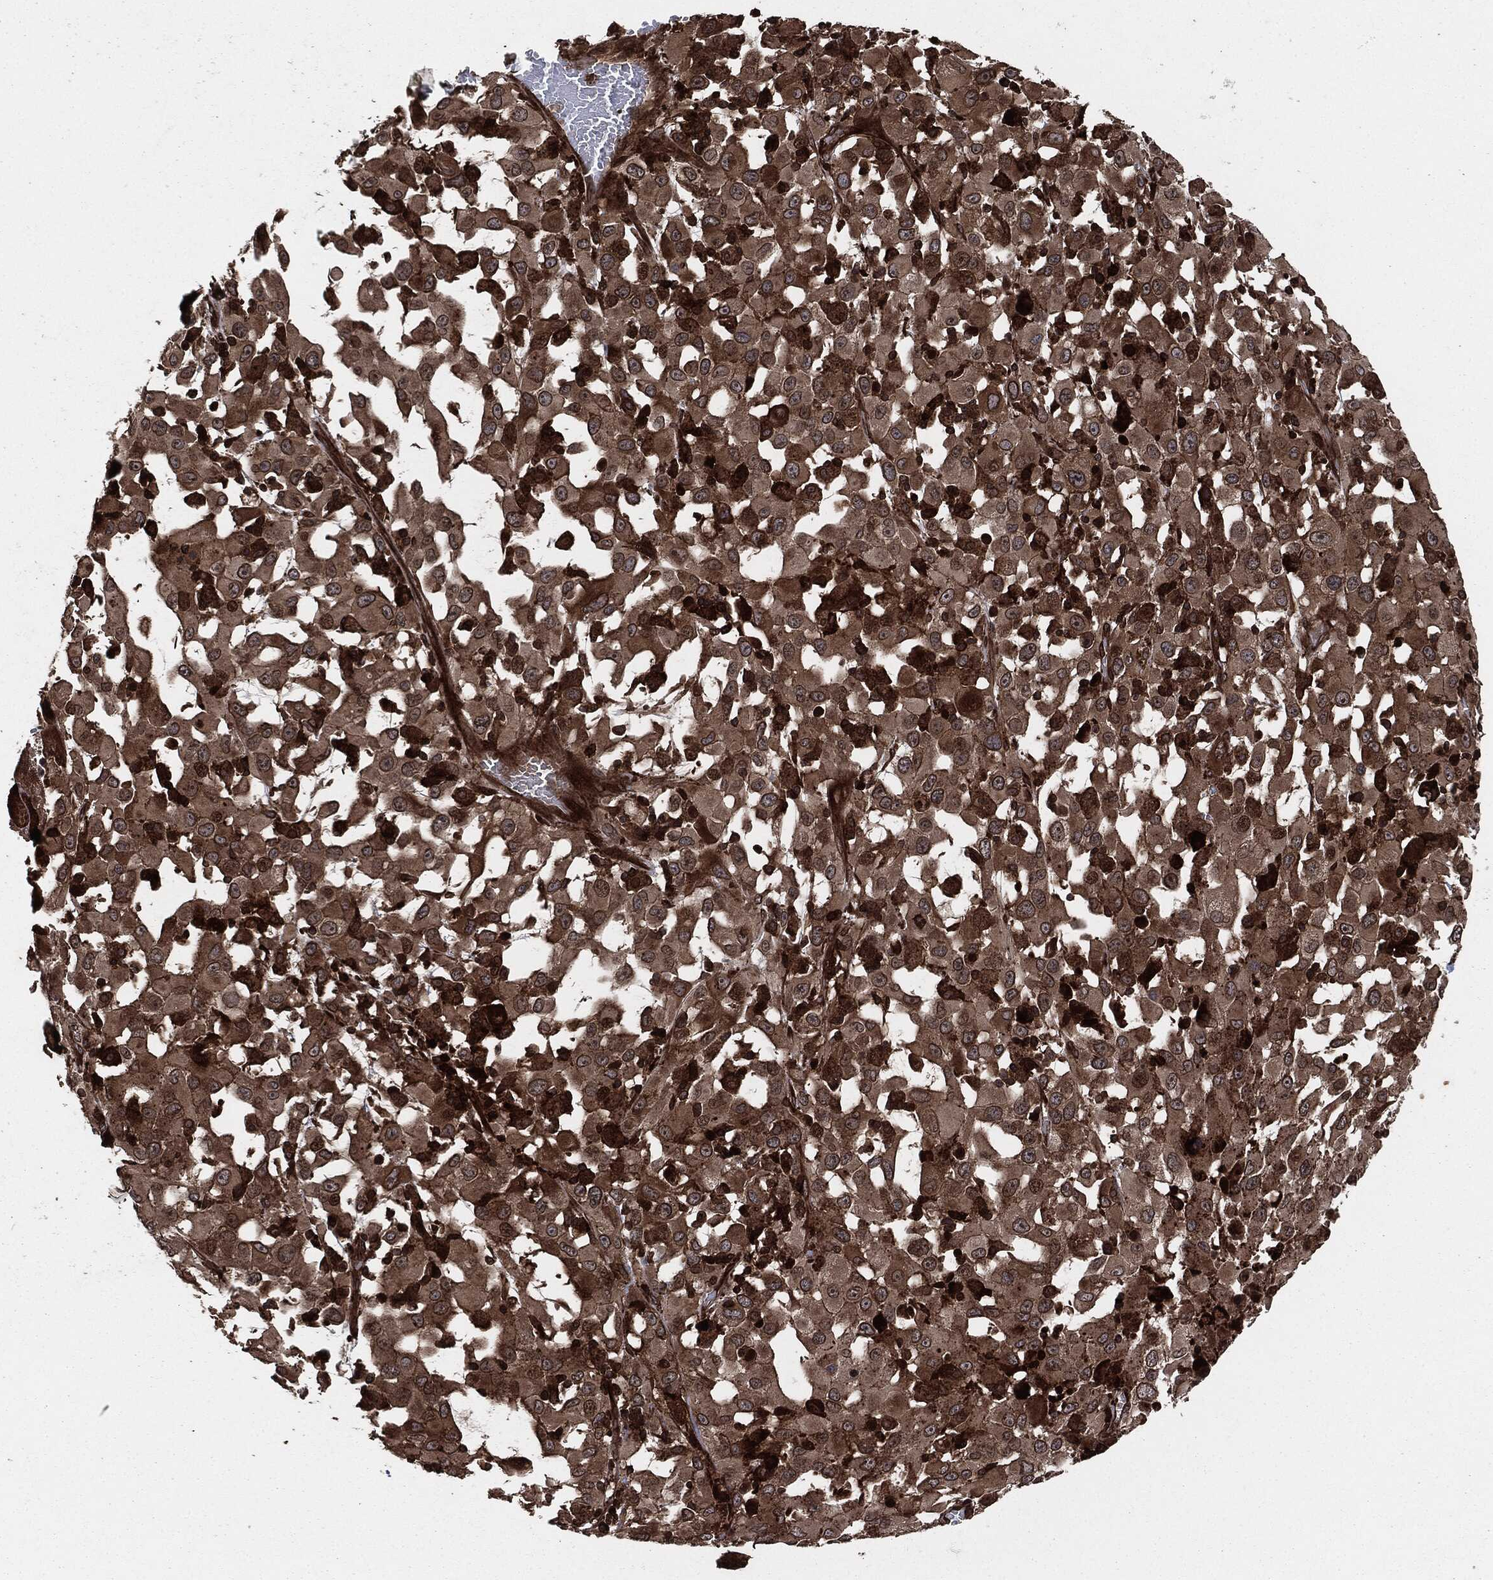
{"staining": {"intensity": "strong", "quantity": ">75%", "location": "cytoplasmic/membranous"}, "tissue": "melanoma", "cell_type": "Tumor cells", "image_type": "cancer", "snomed": [{"axis": "morphology", "description": "Malignant melanoma, Metastatic site"}, {"axis": "topography", "description": "Lymph node"}], "caption": "Malignant melanoma (metastatic site) stained with a brown dye exhibits strong cytoplasmic/membranous positive staining in approximately >75% of tumor cells.", "gene": "IFIT1", "patient": {"sex": "male", "age": 50}}